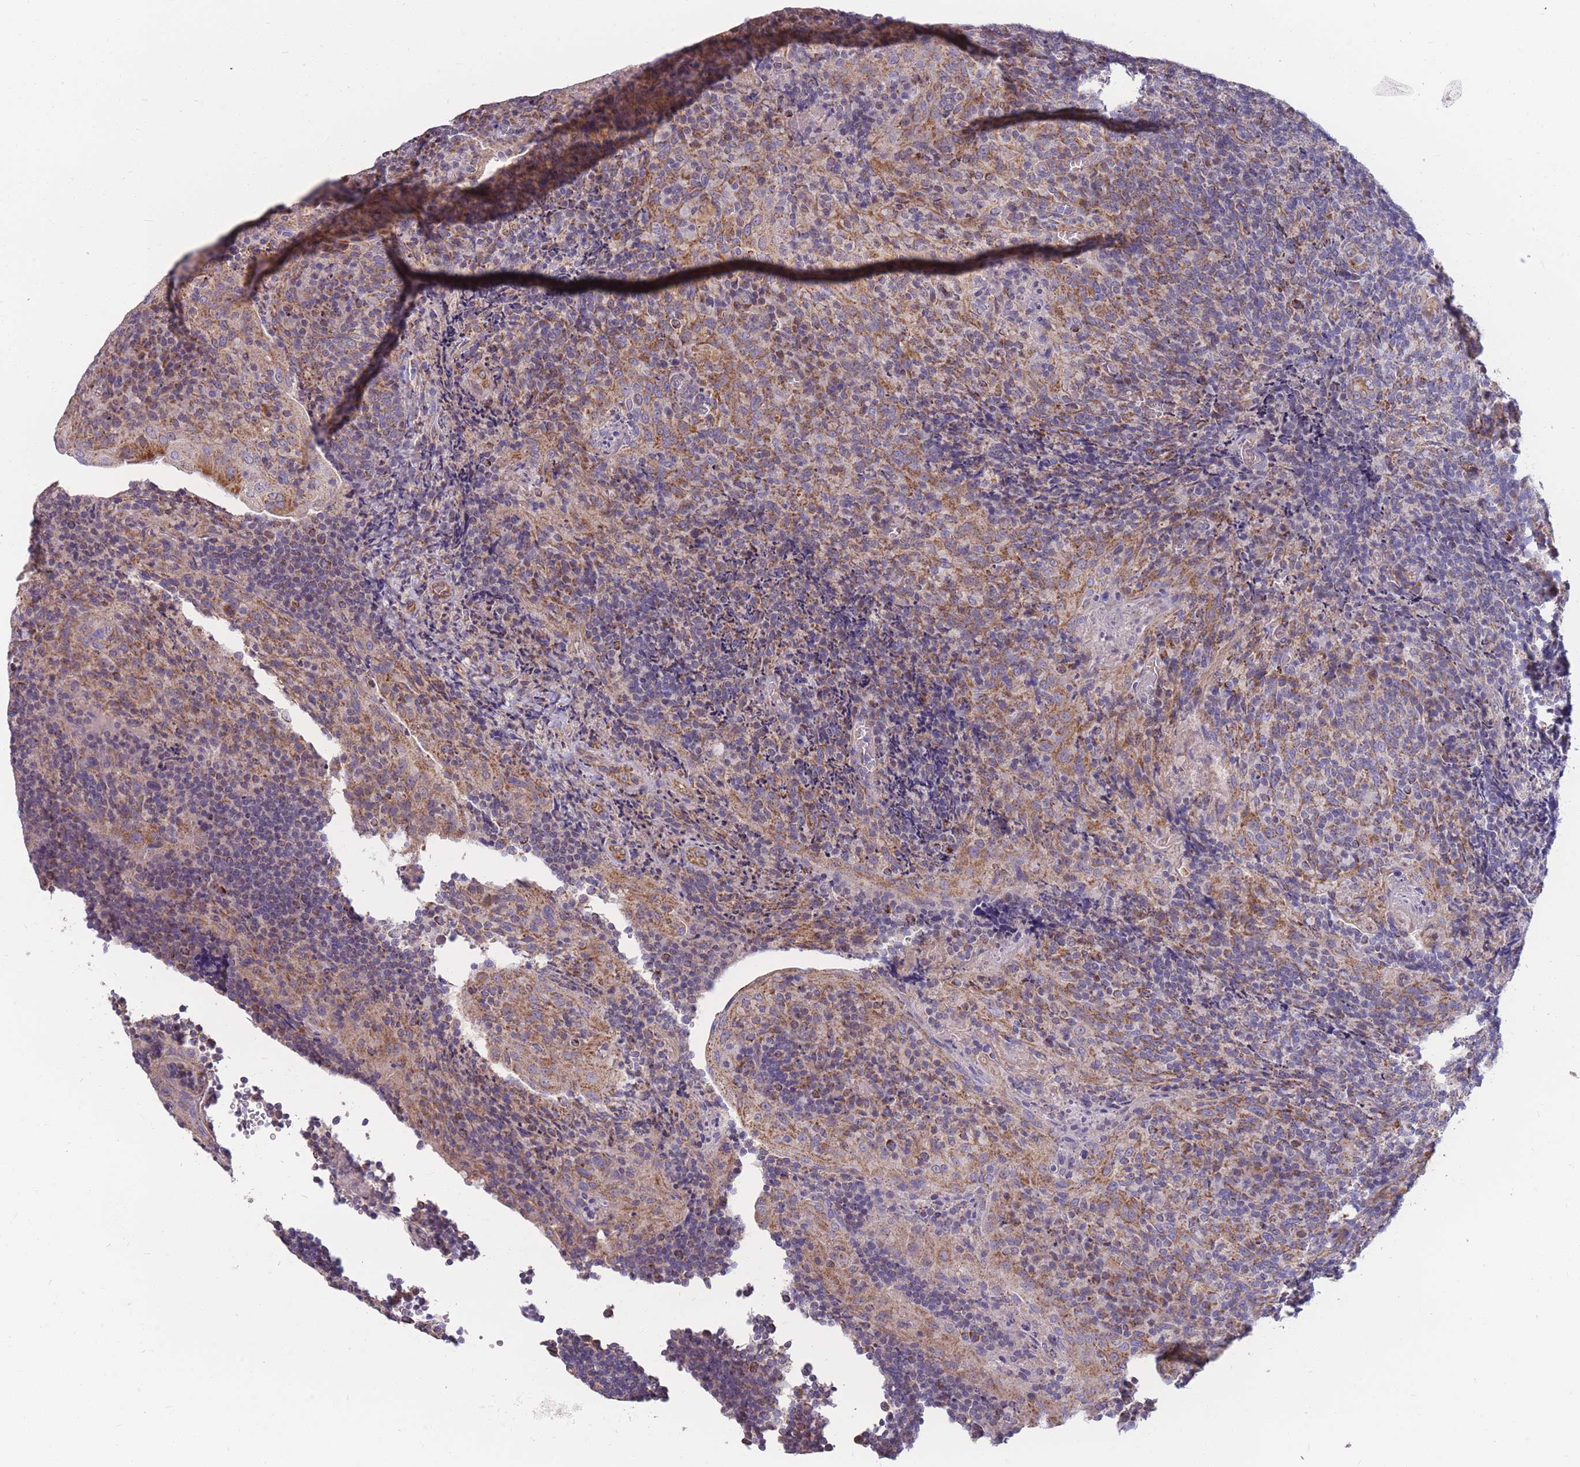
{"staining": {"intensity": "moderate", "quantity": "25%-75%", "location": "cytoplasmic/membranous"}, "tissue": "tonsil", "cell_type": "Germinal center cells", "image_type": "normal", "snomed": [{"axis": "morphology", "description": "Normal tissue, NOS"}, {"axis": "topography", "description": "Tonsil"}], "caption": "This histopathology image demonstrates immunohistochemistry staining of benign human tonsil, with medium moderate cytoplasmic/membranous expression in about 25%-75% of germinal center cells.", "gene": "MRPS9", "patient": {"sex": "male", "age": 17}}